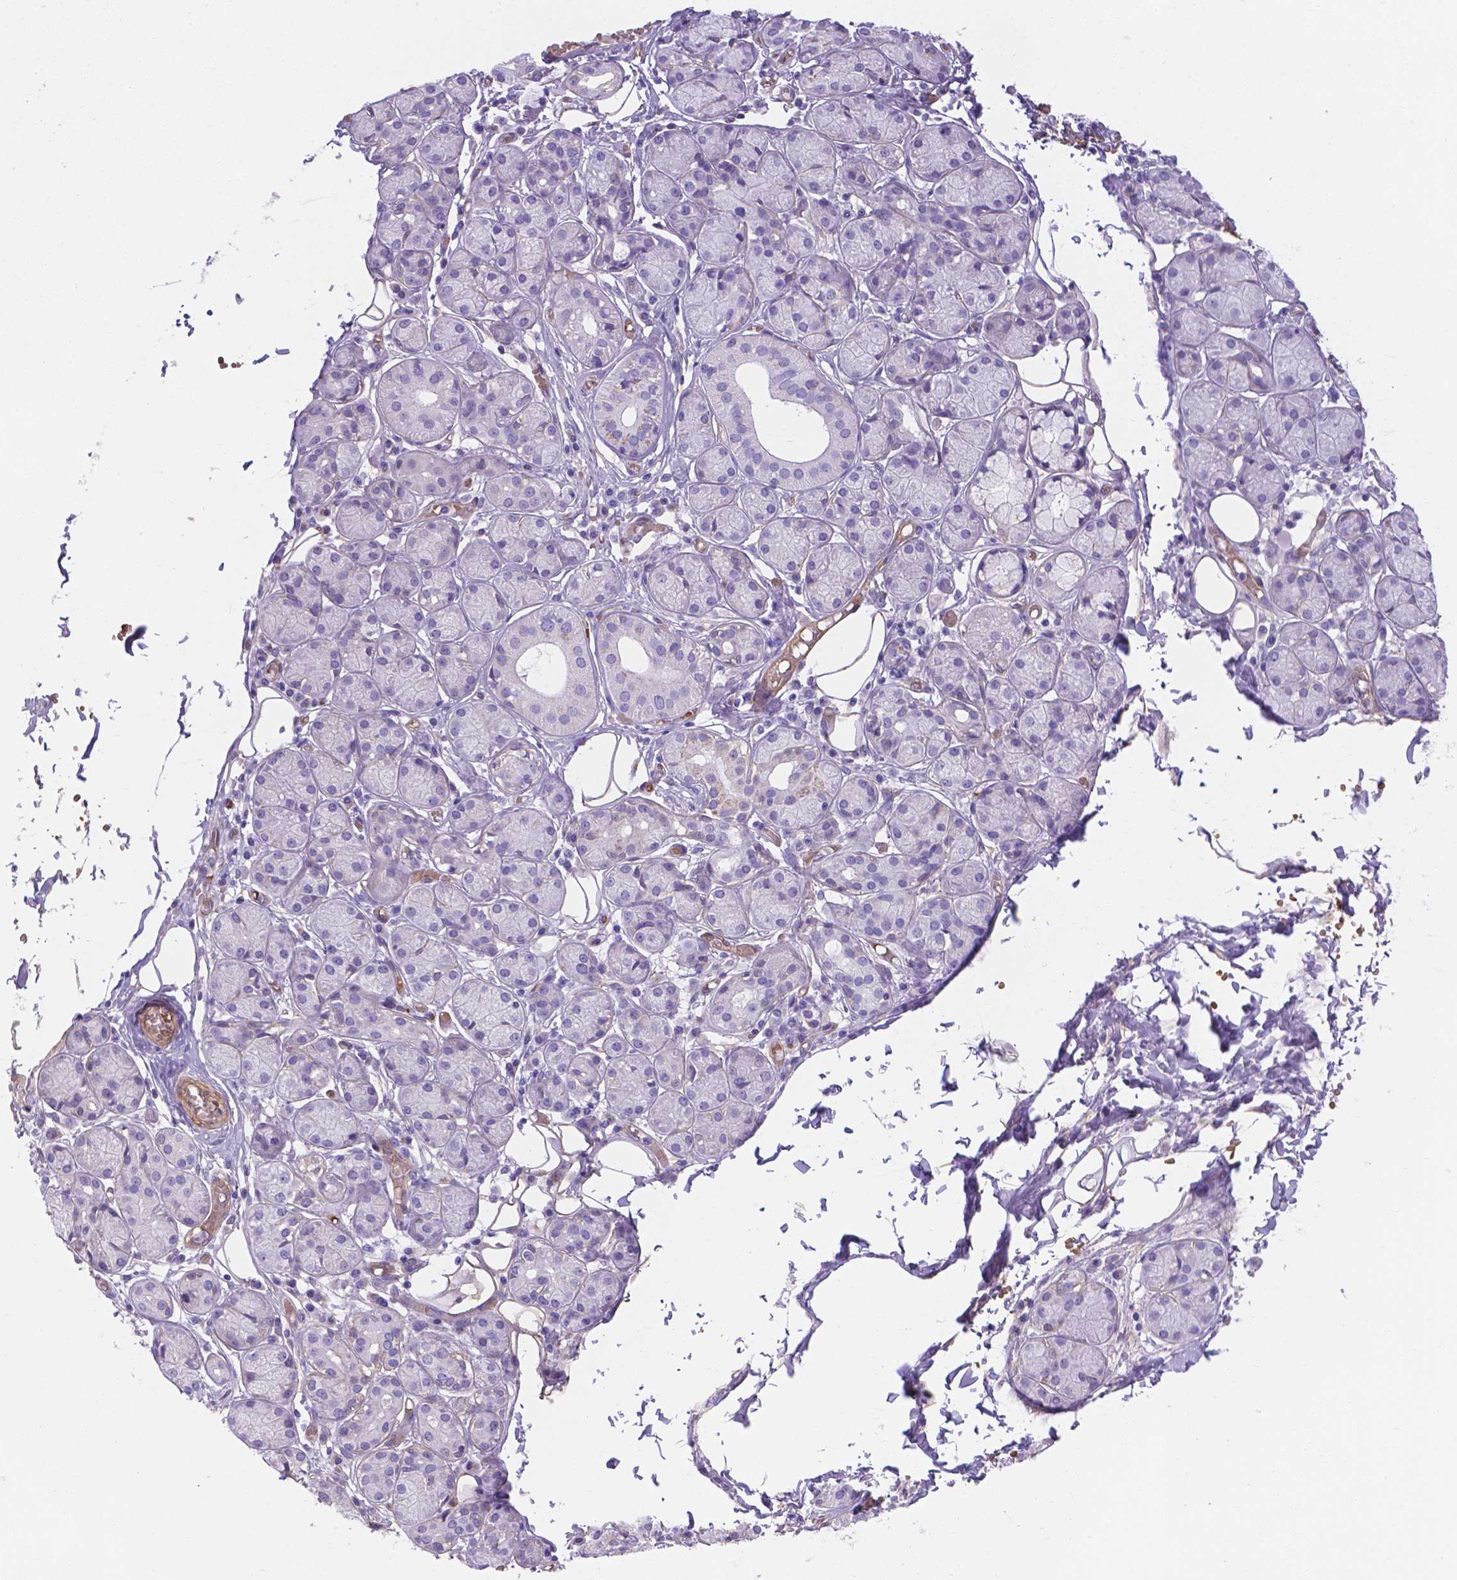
{"staining": {"intensity": "negative", "quantity": "none", "location": "none"}, "tissue": "salivary gland", "cell_type": "Glandular cells", "image_type": "normal", "snomed": [{"axis": "morphology", "description": "Normal tissue, NOS"}, {"axis": "topography", "description": "Salivary gland"}, {"axis": "topography", "description": "Peripheral nerve tissue"}], "caption": "IHC of benign human salivary gland displays no staining in glandular cells. (Stains: DAB (3,3'-diaminobenzidine) IHC with hematoxylin counter stain, Microscopy: brightfield microscopy at high magnification).", "gene": "SLC40A1", "patient": {"sex": "male", "age": 71}}